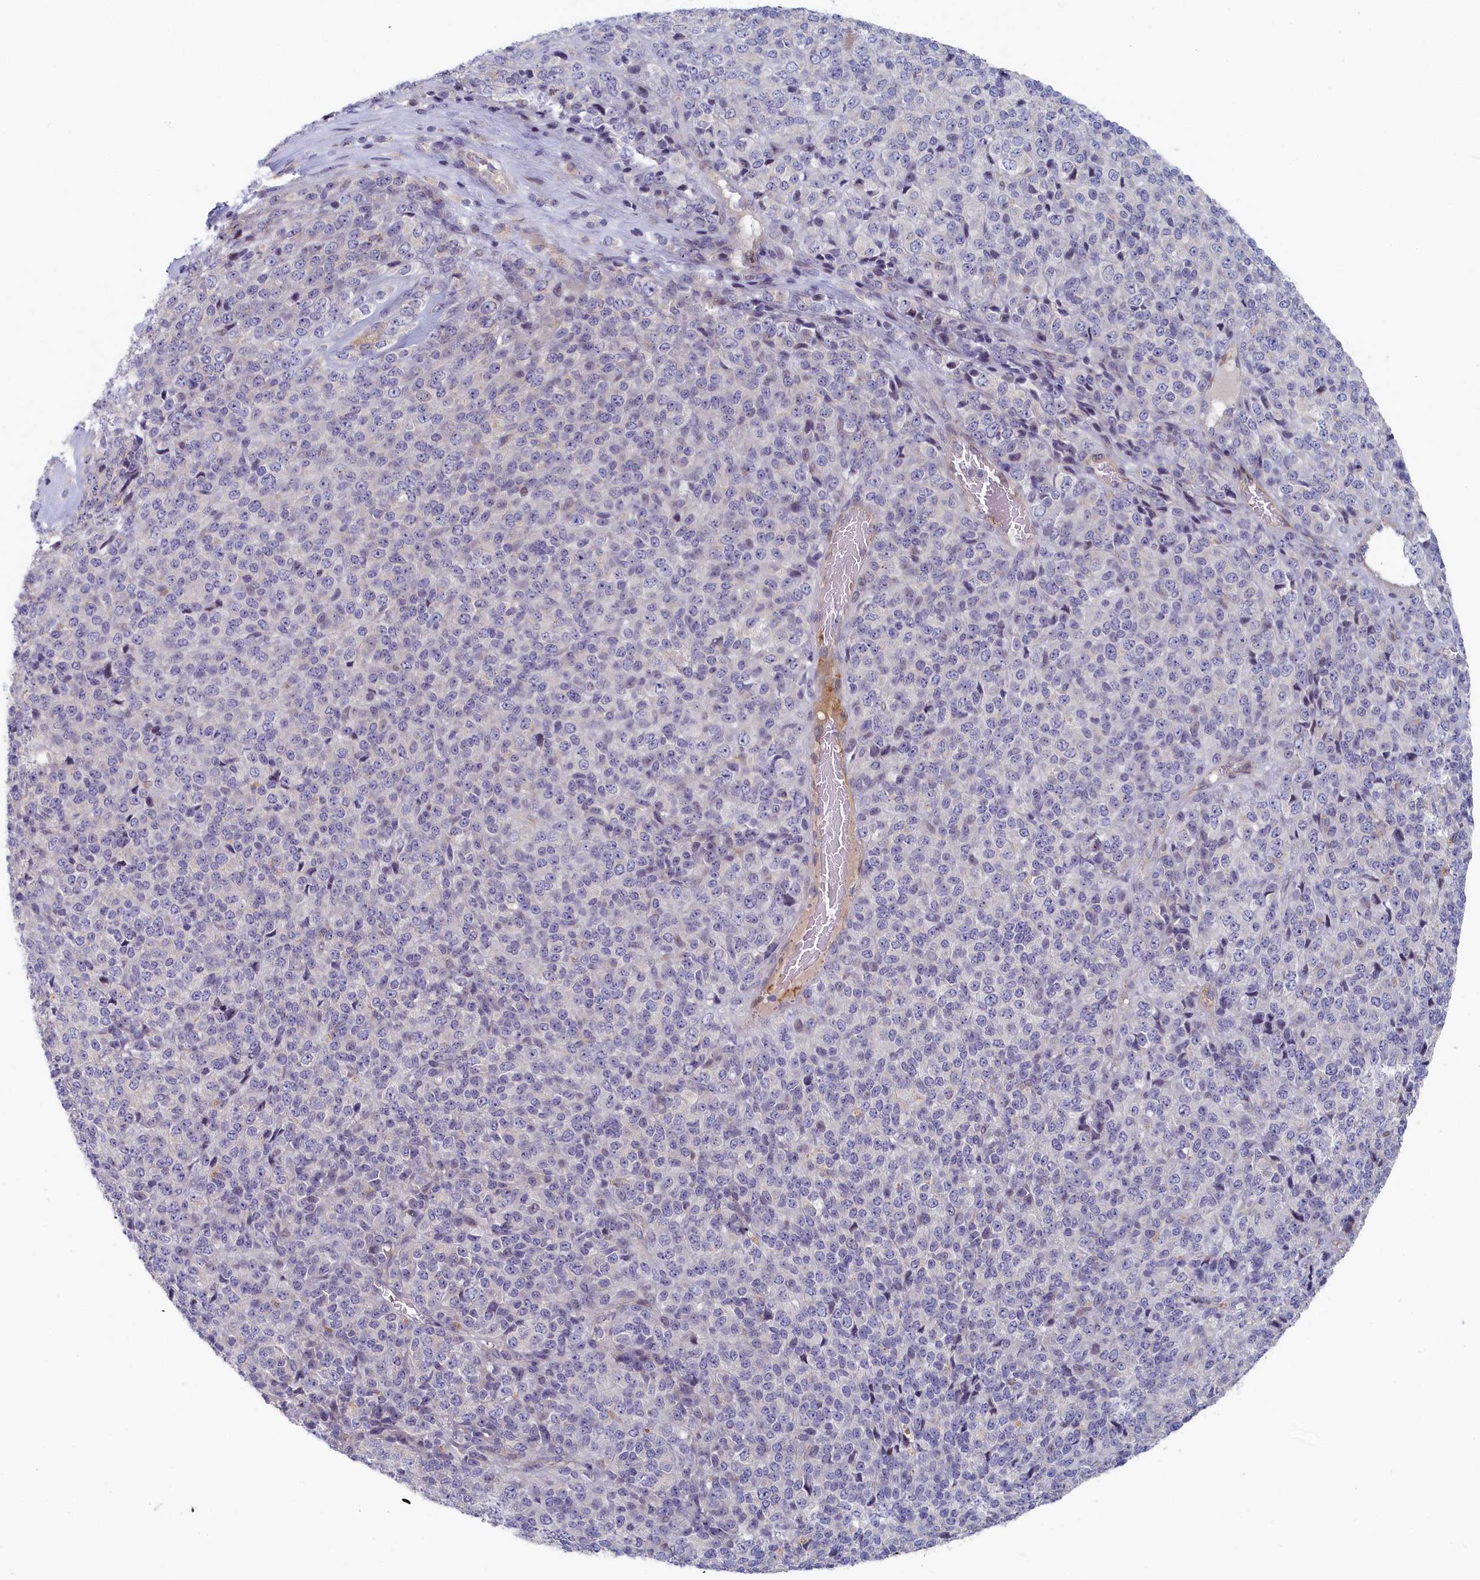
{"staining": {"intensity": "negative", "quantity": "none", "location": "none"}, "tissue": "melanoma", "cell_type": "Tumor cells", "image_type": "cancer", "snomed": [{"axis": "morphology", "description": "Malignant melanoma, Metastatic site"}, {"axis": "topography", "description": "Brain"}], "caption": "This micrograph is of malignant melanoma (metastatic site) stained with IHC to label a protein in brown with the nuclei are counter-stained blue. There is no expression in tumor cells.", "gene": "INTS4", "patient": {"sex": "female", "age": 56}}